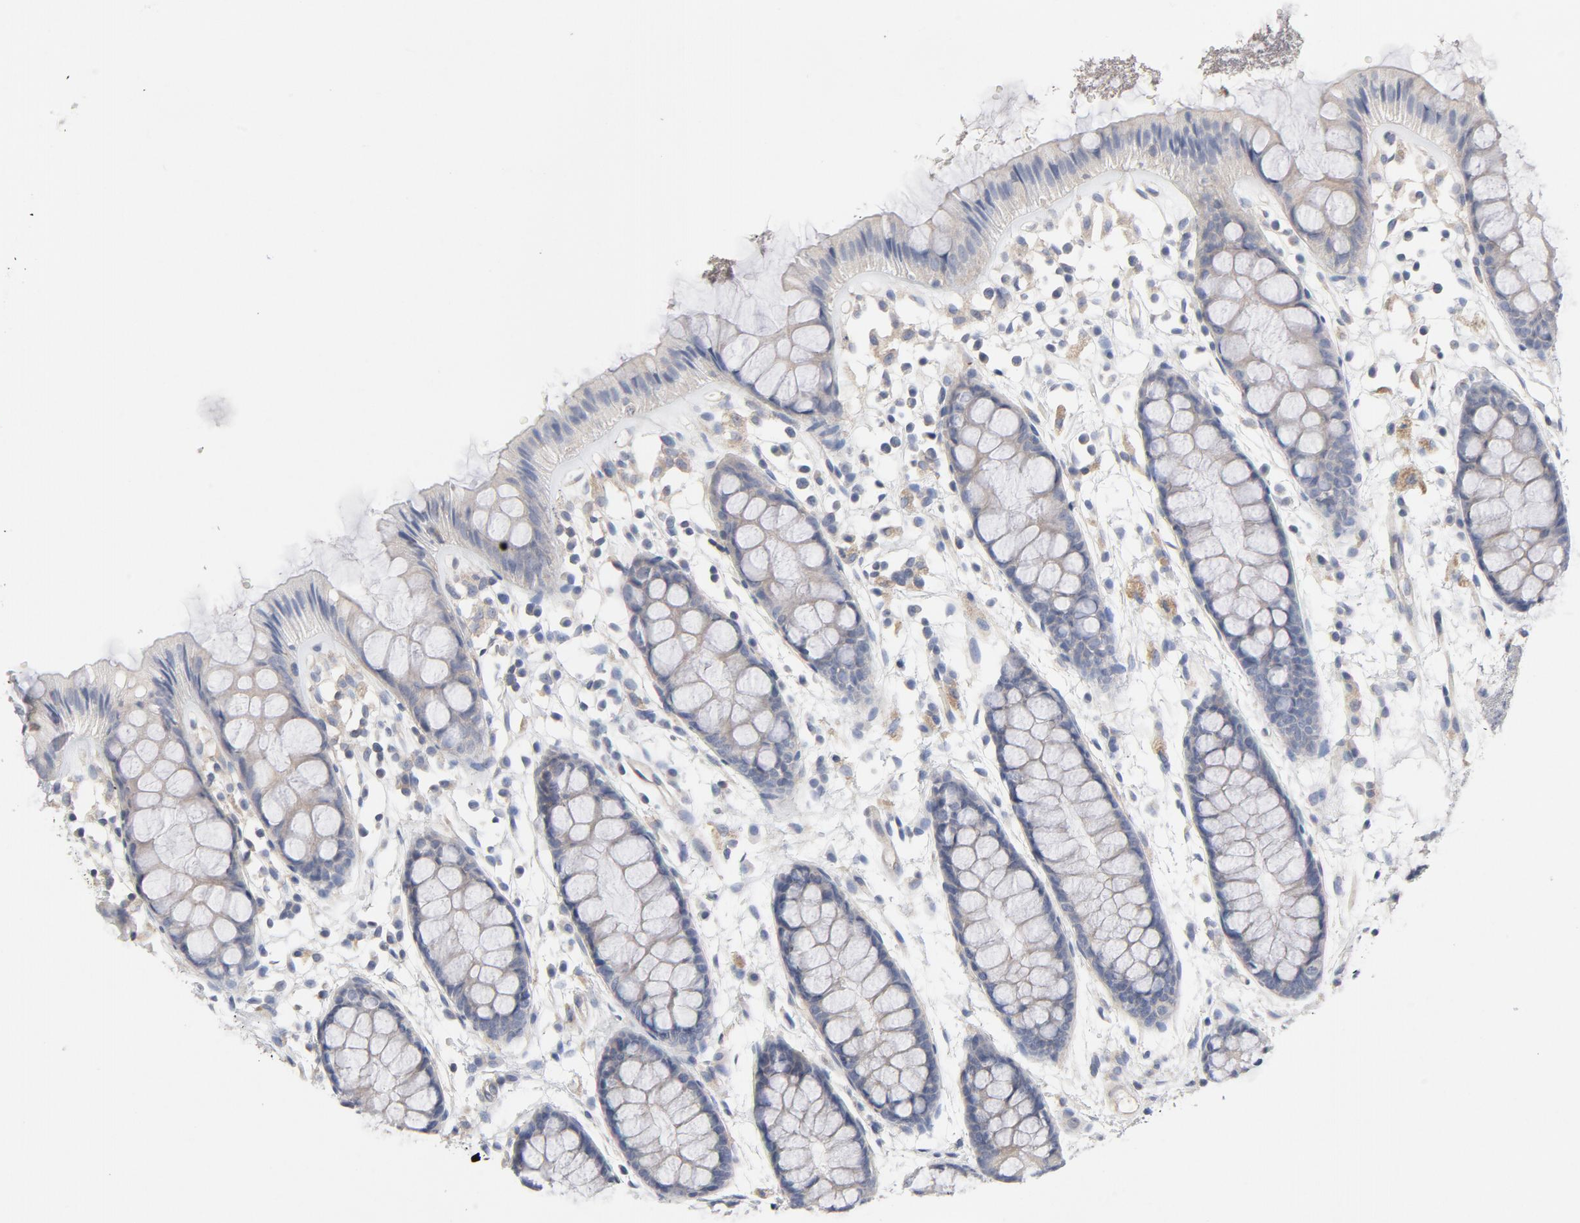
{"staining": {"intensity": "weak", "quantity": ">75%", "location": "cytoplasmic/membranous"}, "tissue": "rectum", "cell_type": "Glandular cells", "image_type": "normal", "snomed": [{"axis": "morphology", "description": "Normal tissue, NOS"}, {"axis": "topography", "description": "Rectum"}], "caption": "Immunohistochemistry (DAB) staining of unremarkable human rectum shows weak cytoplasmic/membranous protein expression in approximately >75% of glandular cells. (Brightfield microscopy of DAB IHC at high magnification).", "gene": "ROCK1", "patient": {"sex": "female", "age": 66}}